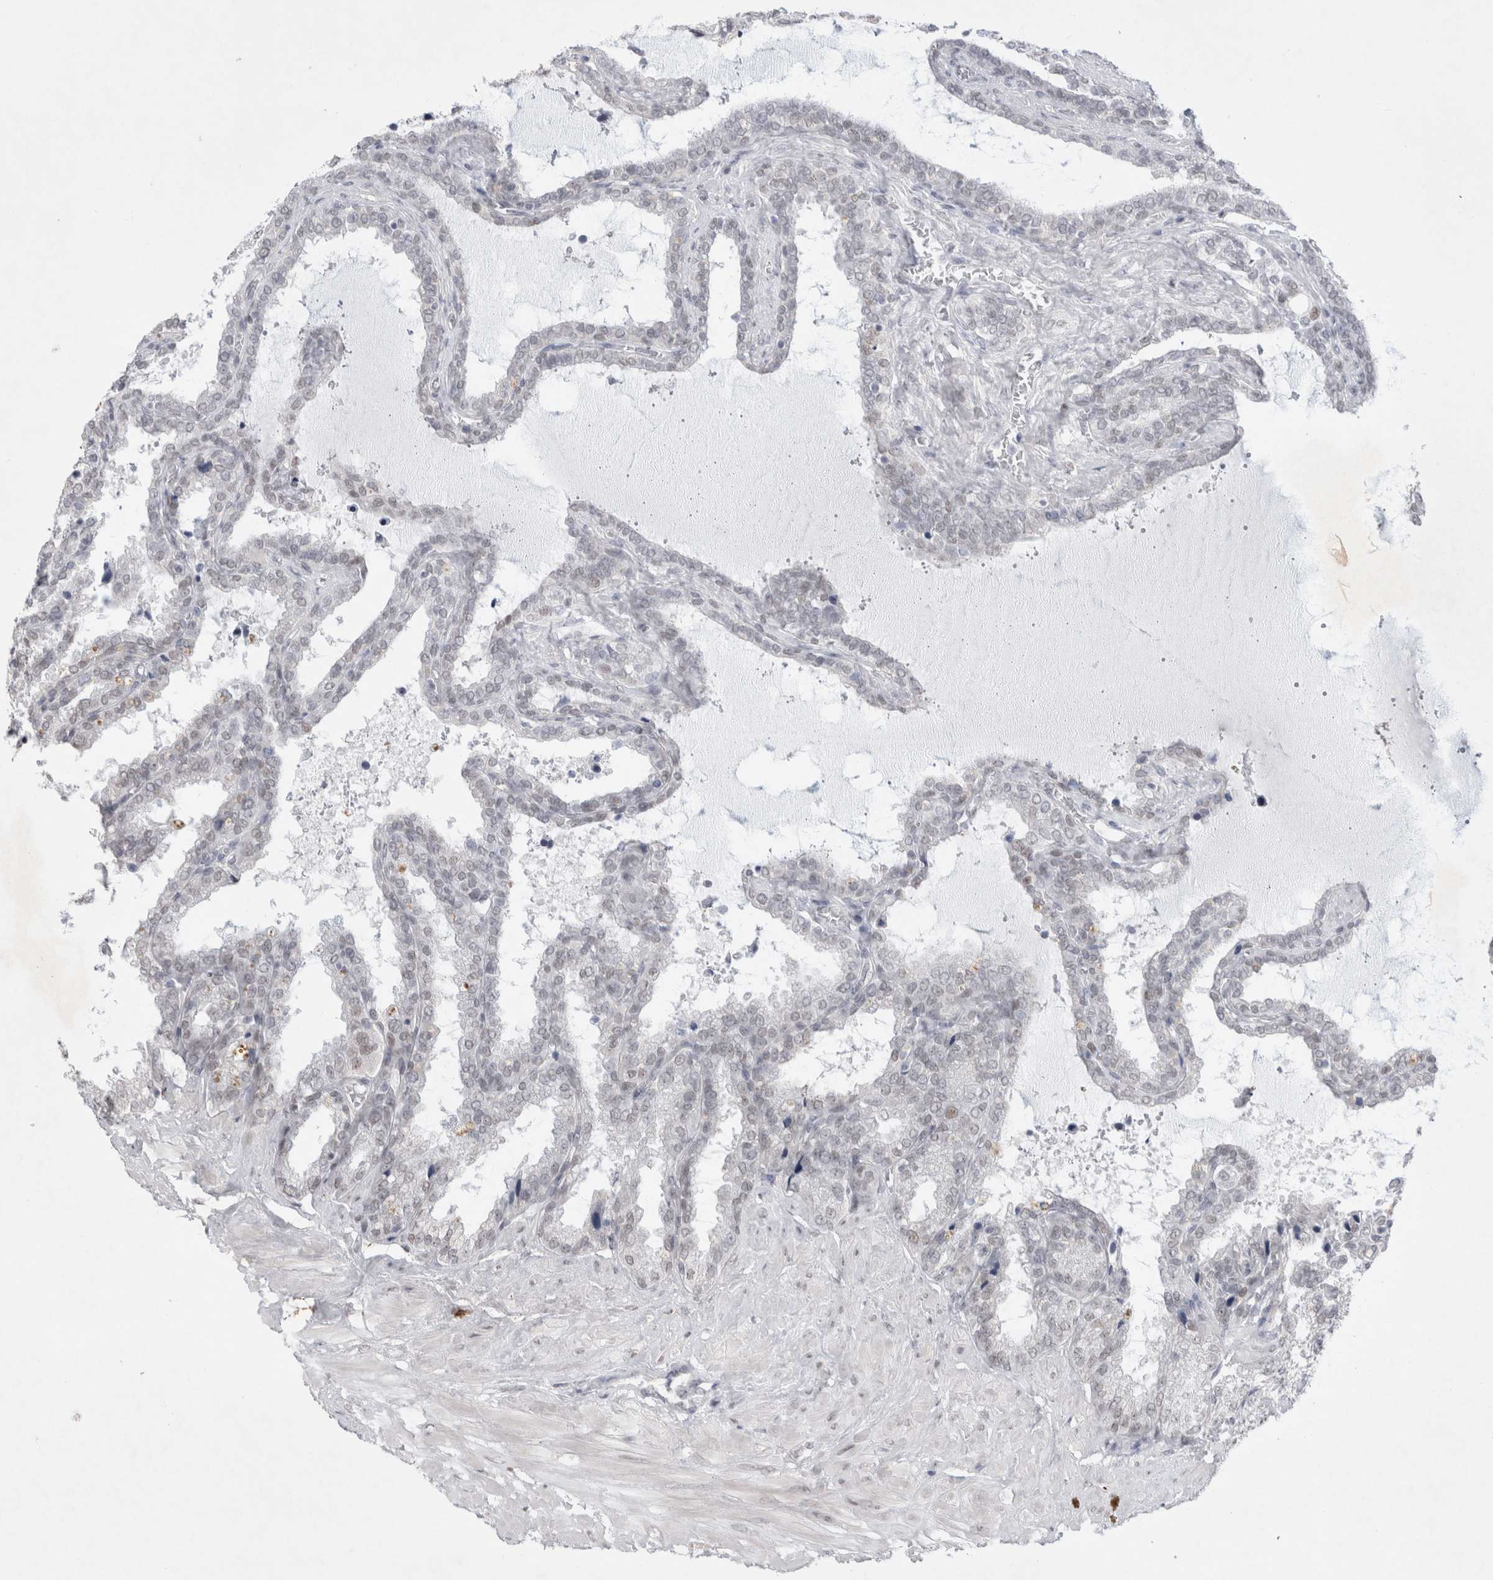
{"staining": {"intensity": "weak", "quantity": "25%-75%", "location": "nuclear"}, "tissue": "seminal vesicle", "cell_type": "Glandular cells", "image_type": "normal", "snomed": [{"axis": "morphology", "description": "Normal tissue, NOS"}, {"axis": "topography", "description": "Seminal veicle"}], "caption": "High-magnification brightfield microscopy of normal seminal vesicle stained with DAB (3,3'-diaminobenzidine) (brown) and counterstained with hematoxylin (blue). glandular cells exhibit weak nuclear staining is seen in approximately25%-75% of cells.", "gene": "RECQL4", "patient": {"sex": "male", "age": 46}}